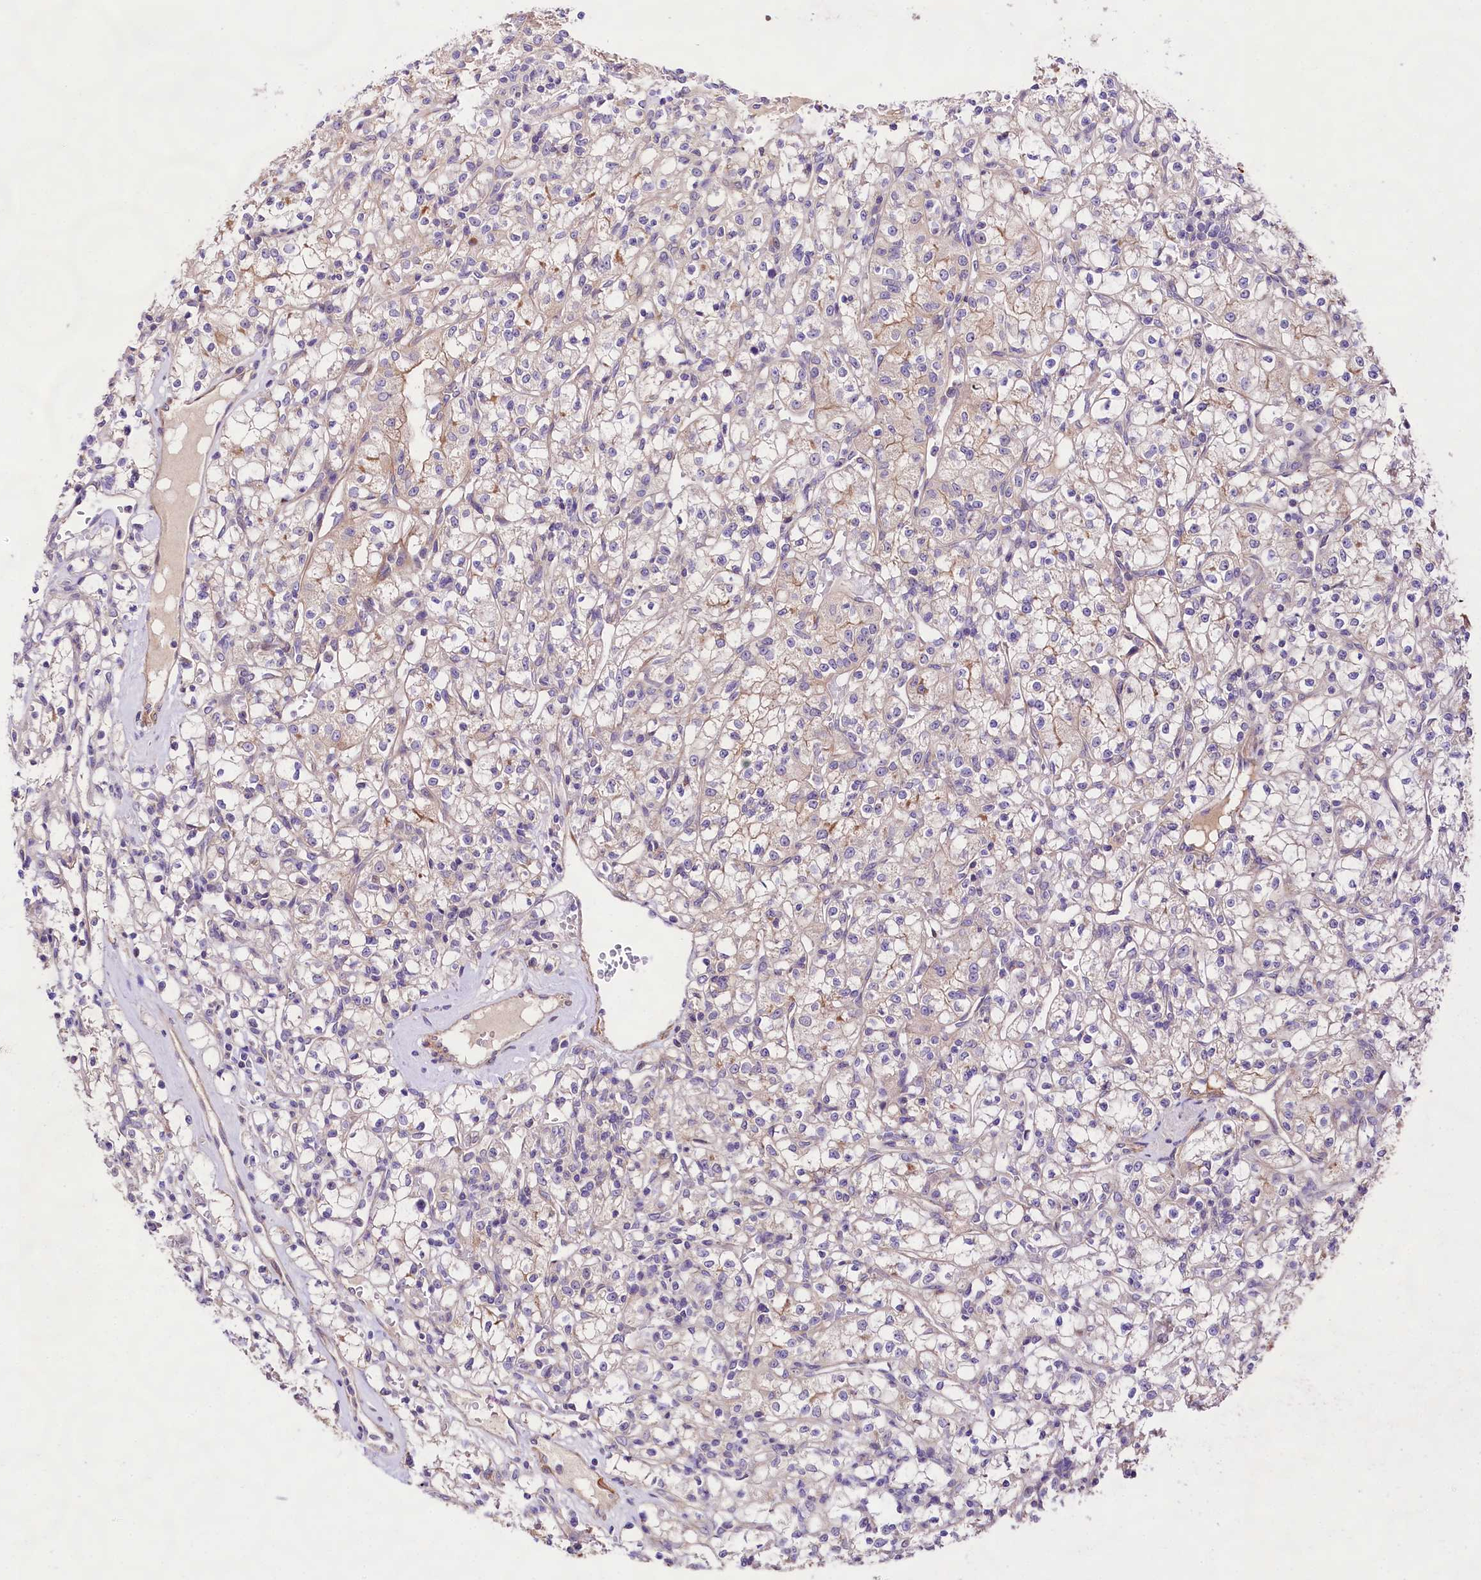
{"staining": {"intensity": "weak", "quantity": "25%-75%", "location": "cytoplasmic/membranous"}, "tissue": "renal cancer", "cell_type": "Tumor cells", "image_type": "cancer", "snomed": [{"axis": "morphology", "description": "Adenocarcinoma, NOS"}, {"axis": "topography", "description": "Kidney"}], "caption": "IHC of human adenocarcinoma (renal) demonstrates low levels of weak cytoplasmic/membranous positivity in approximately 25%-75% of tumor cells. (Brightfield microscopy of DAB IHC at high magnification).", "gene": "VPS11", "patient": {"sex": "female", "age": 59}}